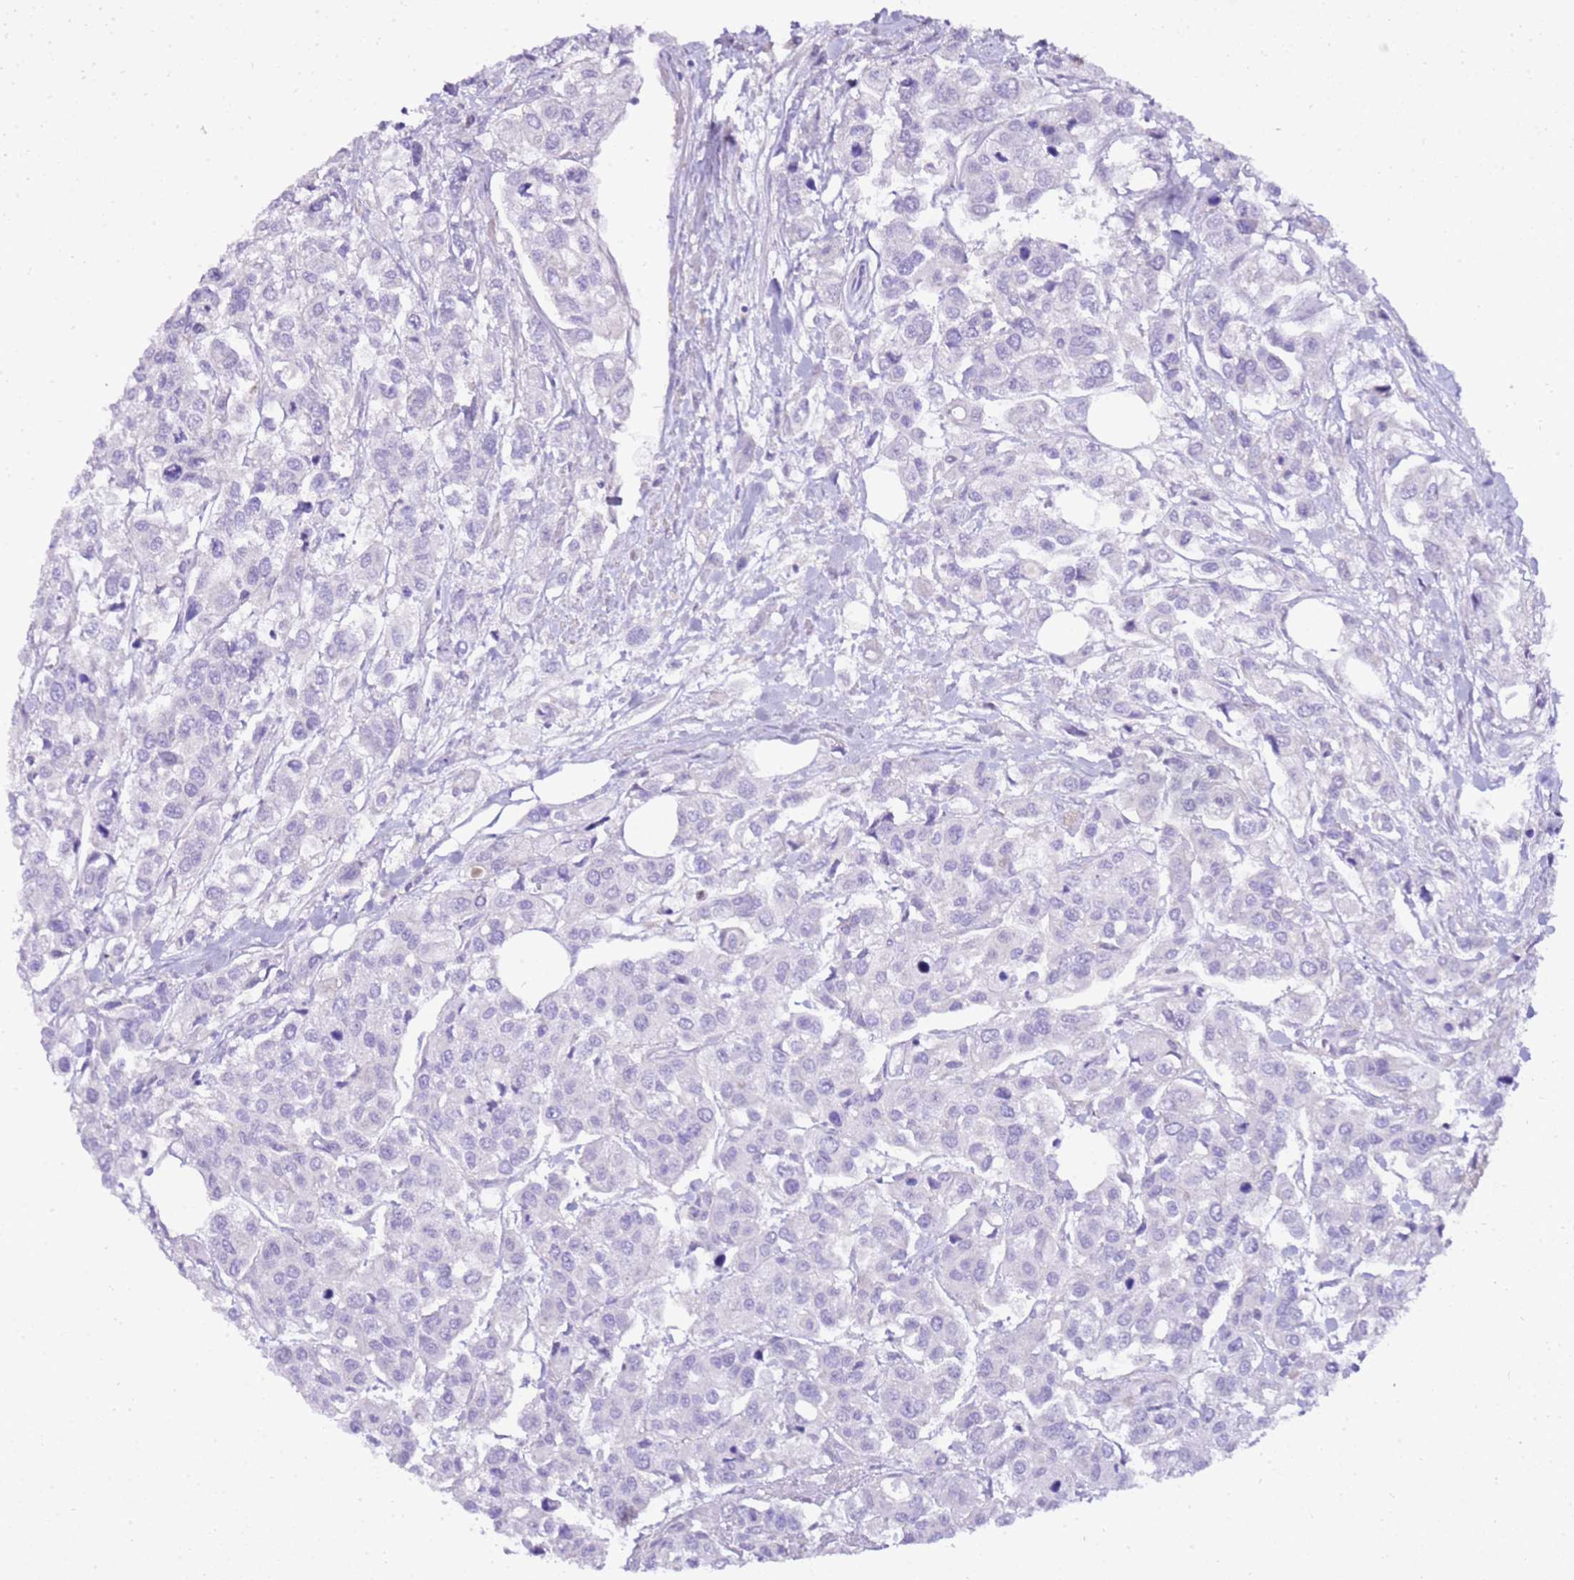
{"staining": {"intensity": "negative", "quantity": "none", "location": "none"}, "tissue": "urothelial cancer", "cell_type": "Tumor cells", "image_type": "cancer", "snomed": [{"axis": "morphology", "description": "Urothelial carcinoma, High grade"}, {"axis": "topography", "description": "Urinary bladder"}], "caption": "The immunohistochemistry (IHC) micrograph has no significant staining in tumor cells of urothelial cancer tissue.", "gene": "DCDC2B", "patient": {"sex": "male", "age": 67}}